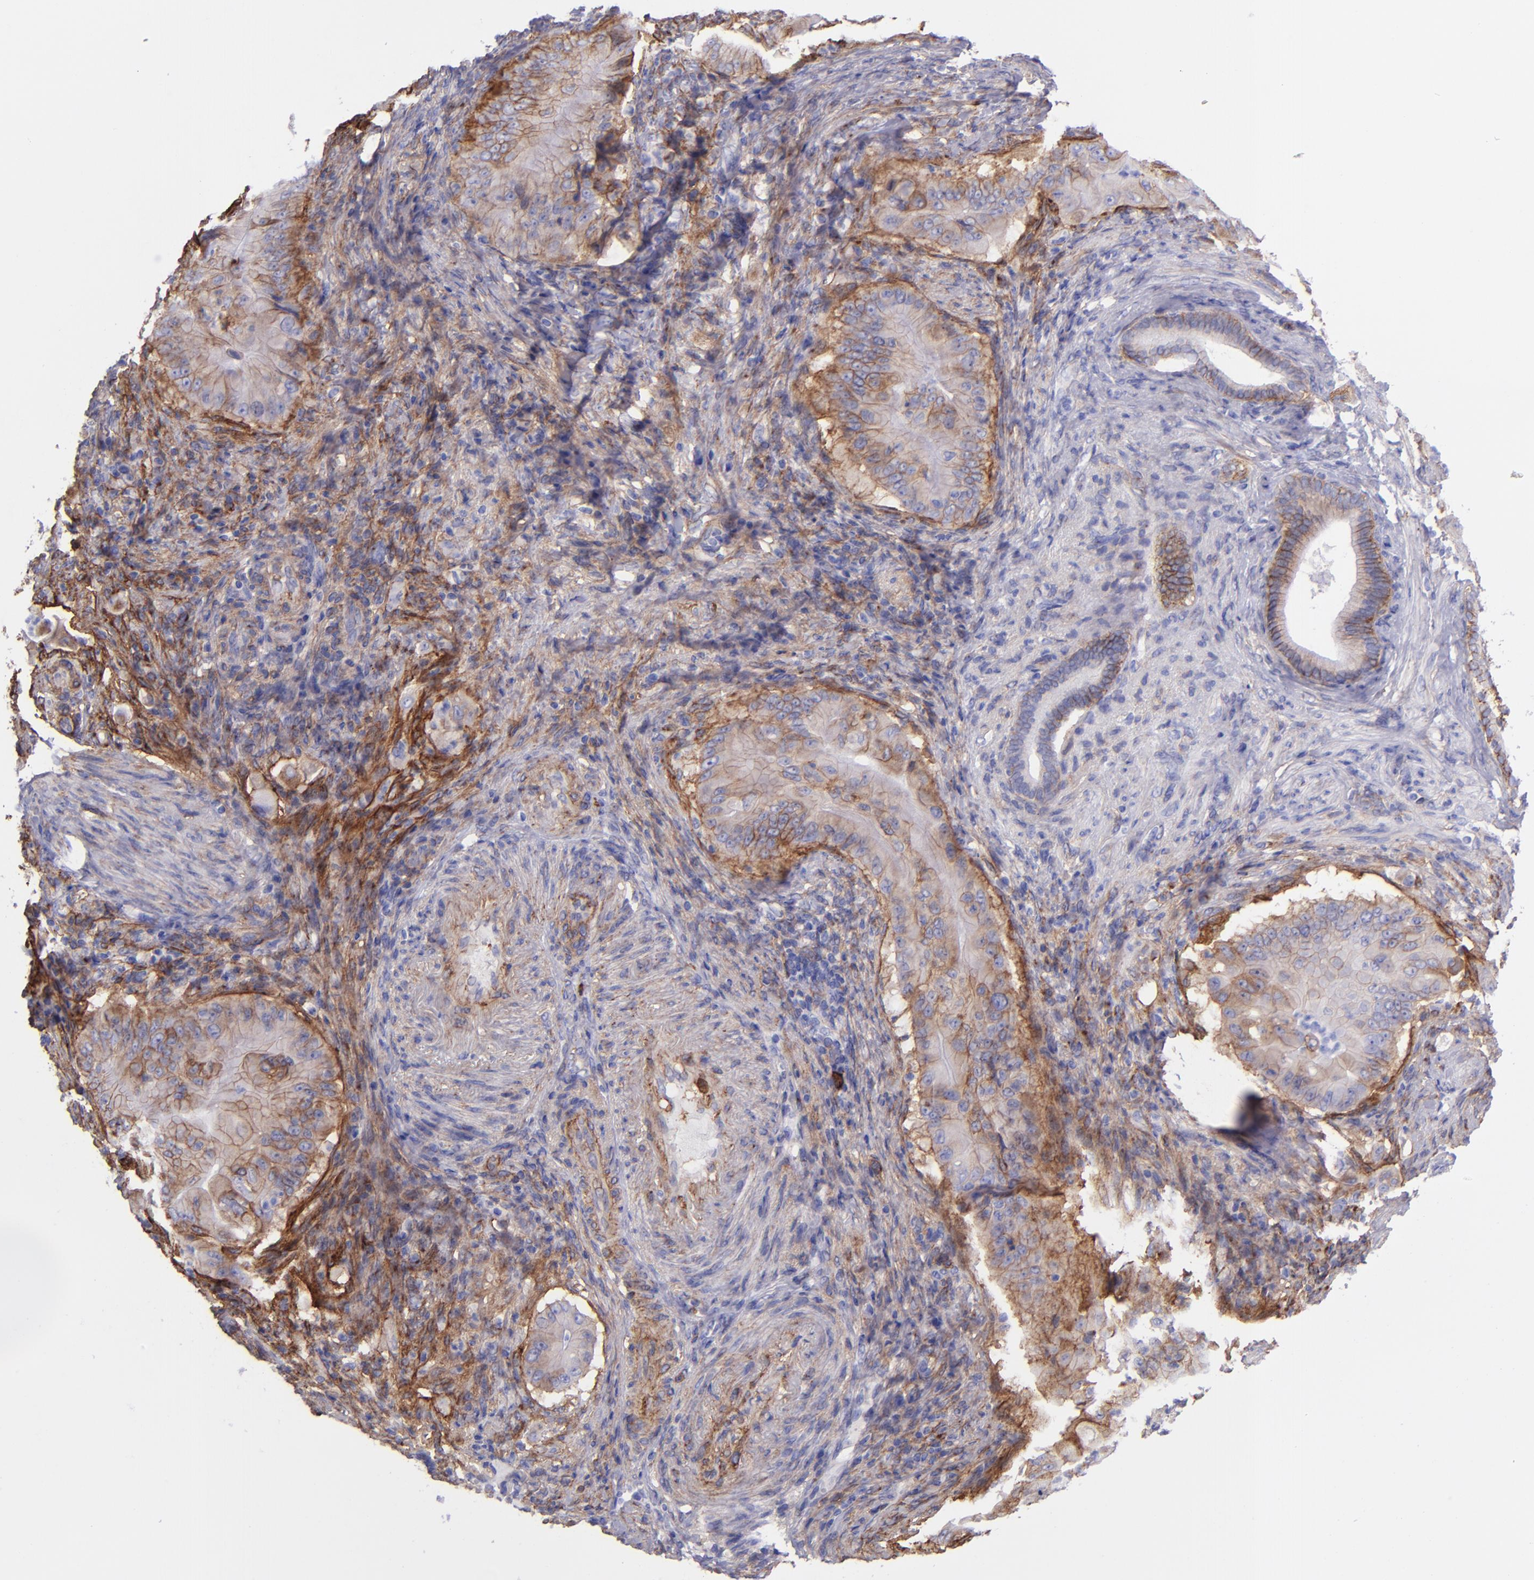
{"staining": {"intensity": "weak", "quantity": "25%-75%", "location": "cytoplasmic/membranous"}, "tissue": "pancreatic cancer", "cell_type": "Tumor cells", "image_type": "cancer", "snomed": [{"axis": "morphology", "description": "Adenocarcinoma, NOS"}, {"axis": "topography", "description": "Pancreas"}], "caption": "Immunohistochemical staining of human pancreatic adenocarcinoma displays low levels of weak cytoplasmic/membranous positivity in about 25%-75% of tumor cells.", "gene": "ITGAV", "patient": {"sex": "male", "age": 62}}